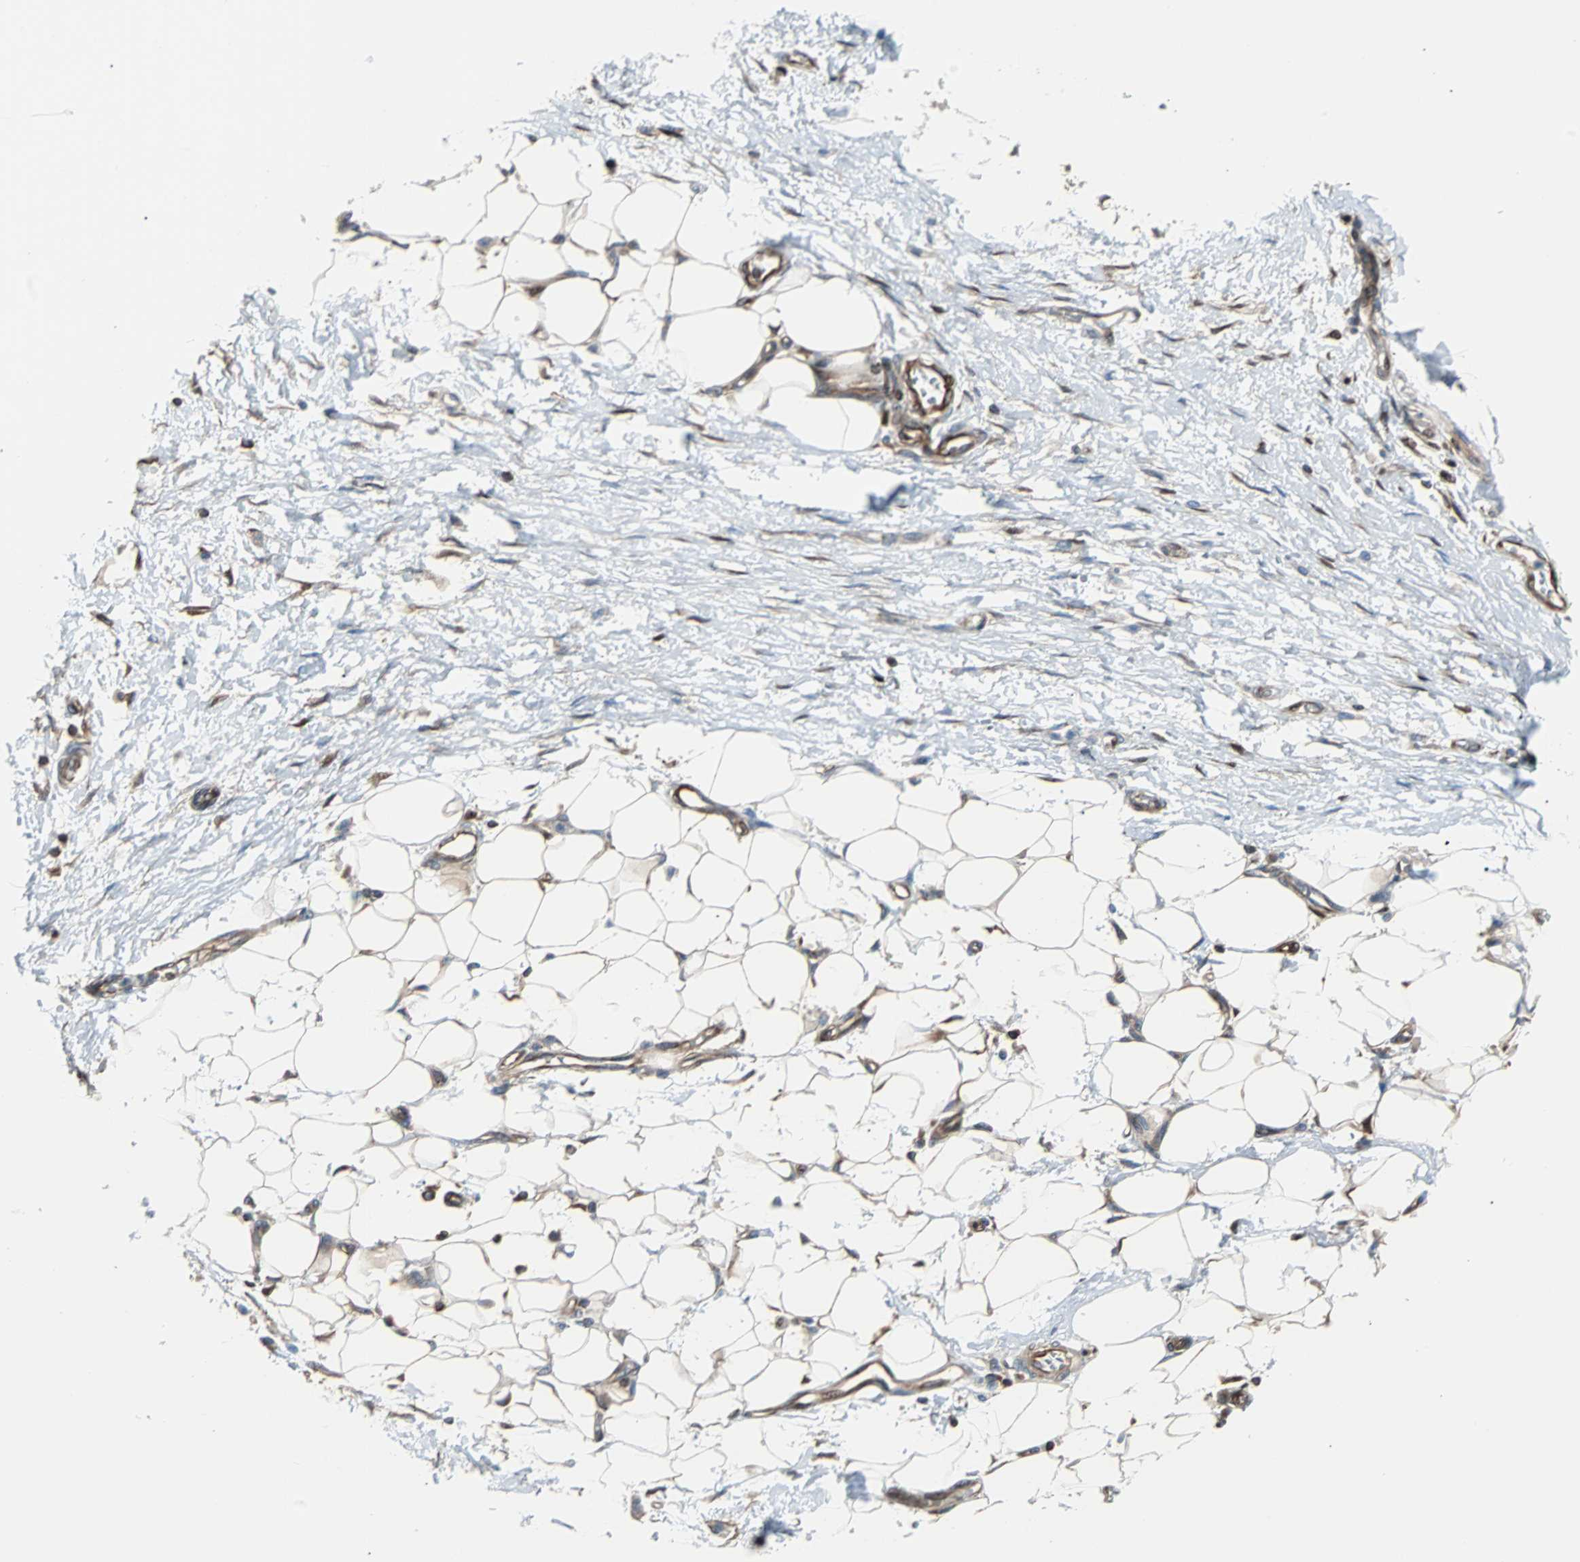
{"staining": {"intensity": "weak", "quantity": "25%-75%", "location": "cytoplasmic/membranous"}, "tissue": "adipose tissue", "cell_type": "Adipocytes", "image_type": "normal", "snomed": [{"axis": "morphology", "description": "Normal tissue, NOS"}, {"axis": "morphology", "description": "Urothelial carcinoma, High grade"}, {"axis": "topography", "description": "Vascular tissue"}, {"axis": "topography", "description": "Urinary bladder"}], "caption": "IHC photomicrograph of unremarkable adipose tissue: adipose tissue stained using IHC reveals low levels of weak protein expression localized specifically in the cytoplasmic/membranous of adipocytes, appearing as a cytoplasmic/membranous brown color.", "gene": "RELA", "patient": {"sex": "female", "age": 56}}